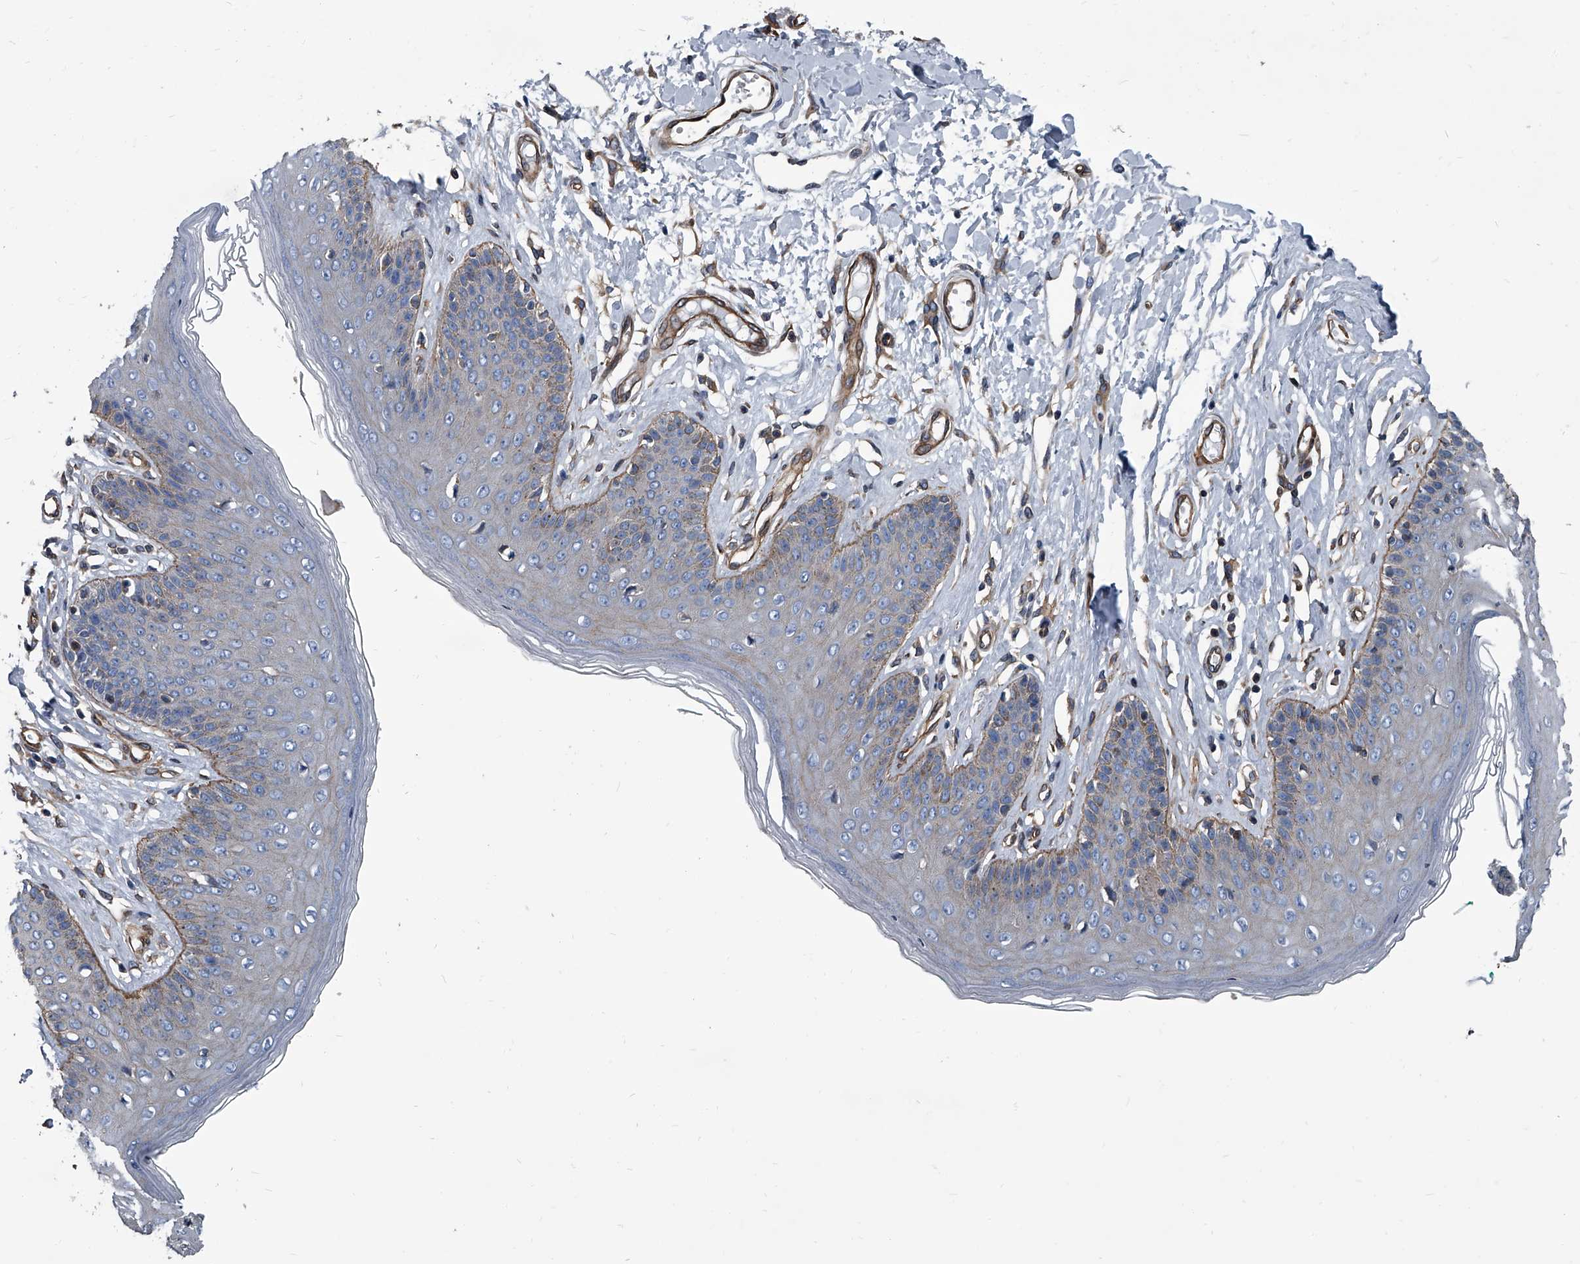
{"staining": {"intensity": "moderate", "quantity": "<25%", "location": "cytoplasmic/membranous"}, "tissue": "skin", "cell_type": "Epidermal cells", "image_type": "normal", "snomed": [{"axis": "morphology", "description": "Normal tissue, NOS"}, {"axis": "morphology", "description": "Squamous cell carcinoma, NOS"}, {"axis": "topography", "description": "Vulva"}], "caption": "Protein staining demonstrates moderate cytoplasmic/membranous positivity in about <25% of epidermal cells in normal skin.", "gene": "PLEC", "patient": {"sex": "female", "age": 85}}